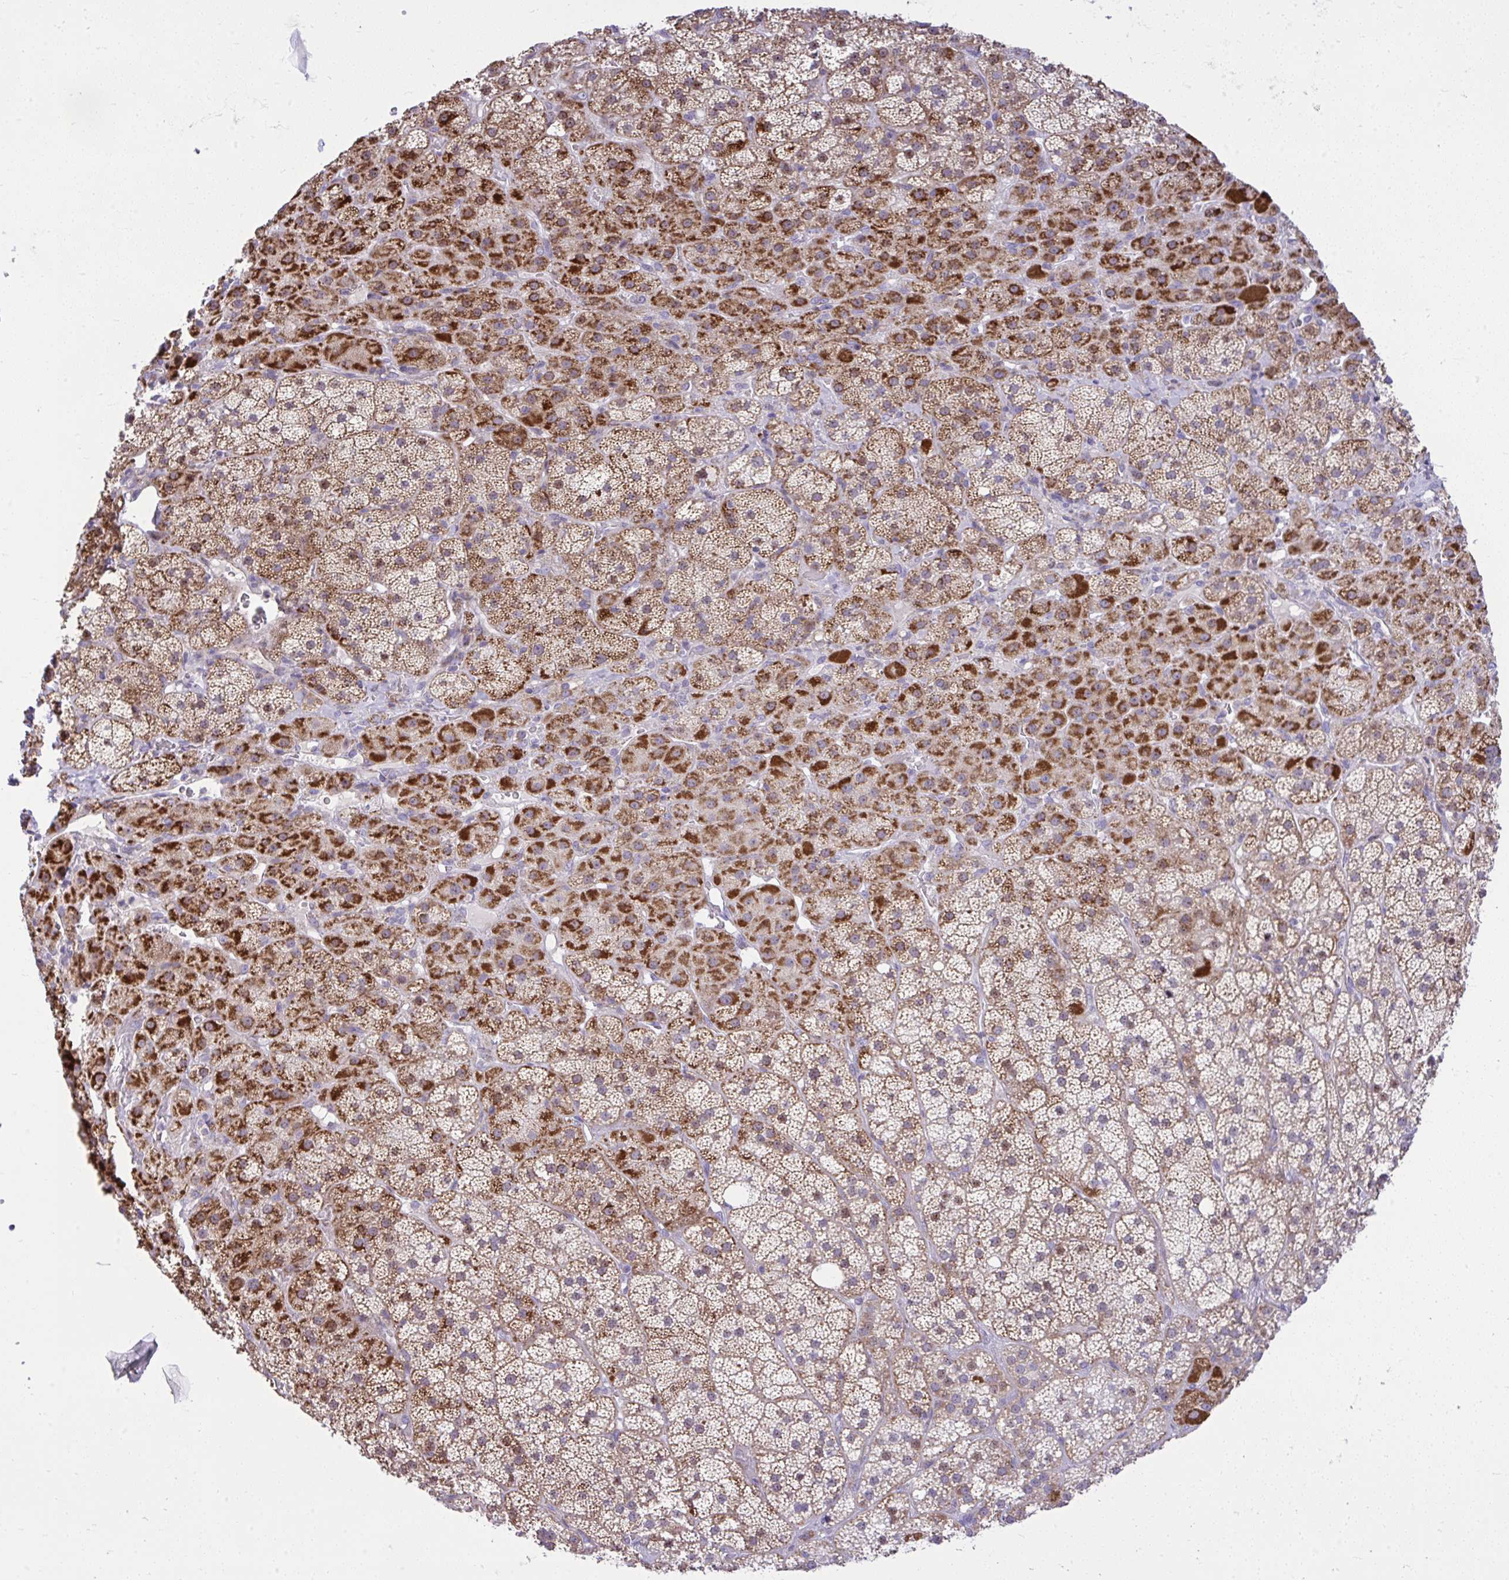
{"staining": {"intensity": "strong", "quantity": ">75%", "location": "cytoplasmic/membranous"}, "tissue": "adrenal gland", "cell_type": "Glandular cells", "image_type": "normal", "snomed": [{"axis": "morphology", "description": "Normal tissue, NOS"}, {"axis": "topography", "description": "Adrenal gland"}], "caption": "The micrograph exhibits immunohistochemical staining of benign adrenal gland. There is strong cytoplasmic/membranous expression is seen in approximately >75% of glandular cells.", "gene": "GPRIN3", "patient": {"sex": "male", "age": 57}}